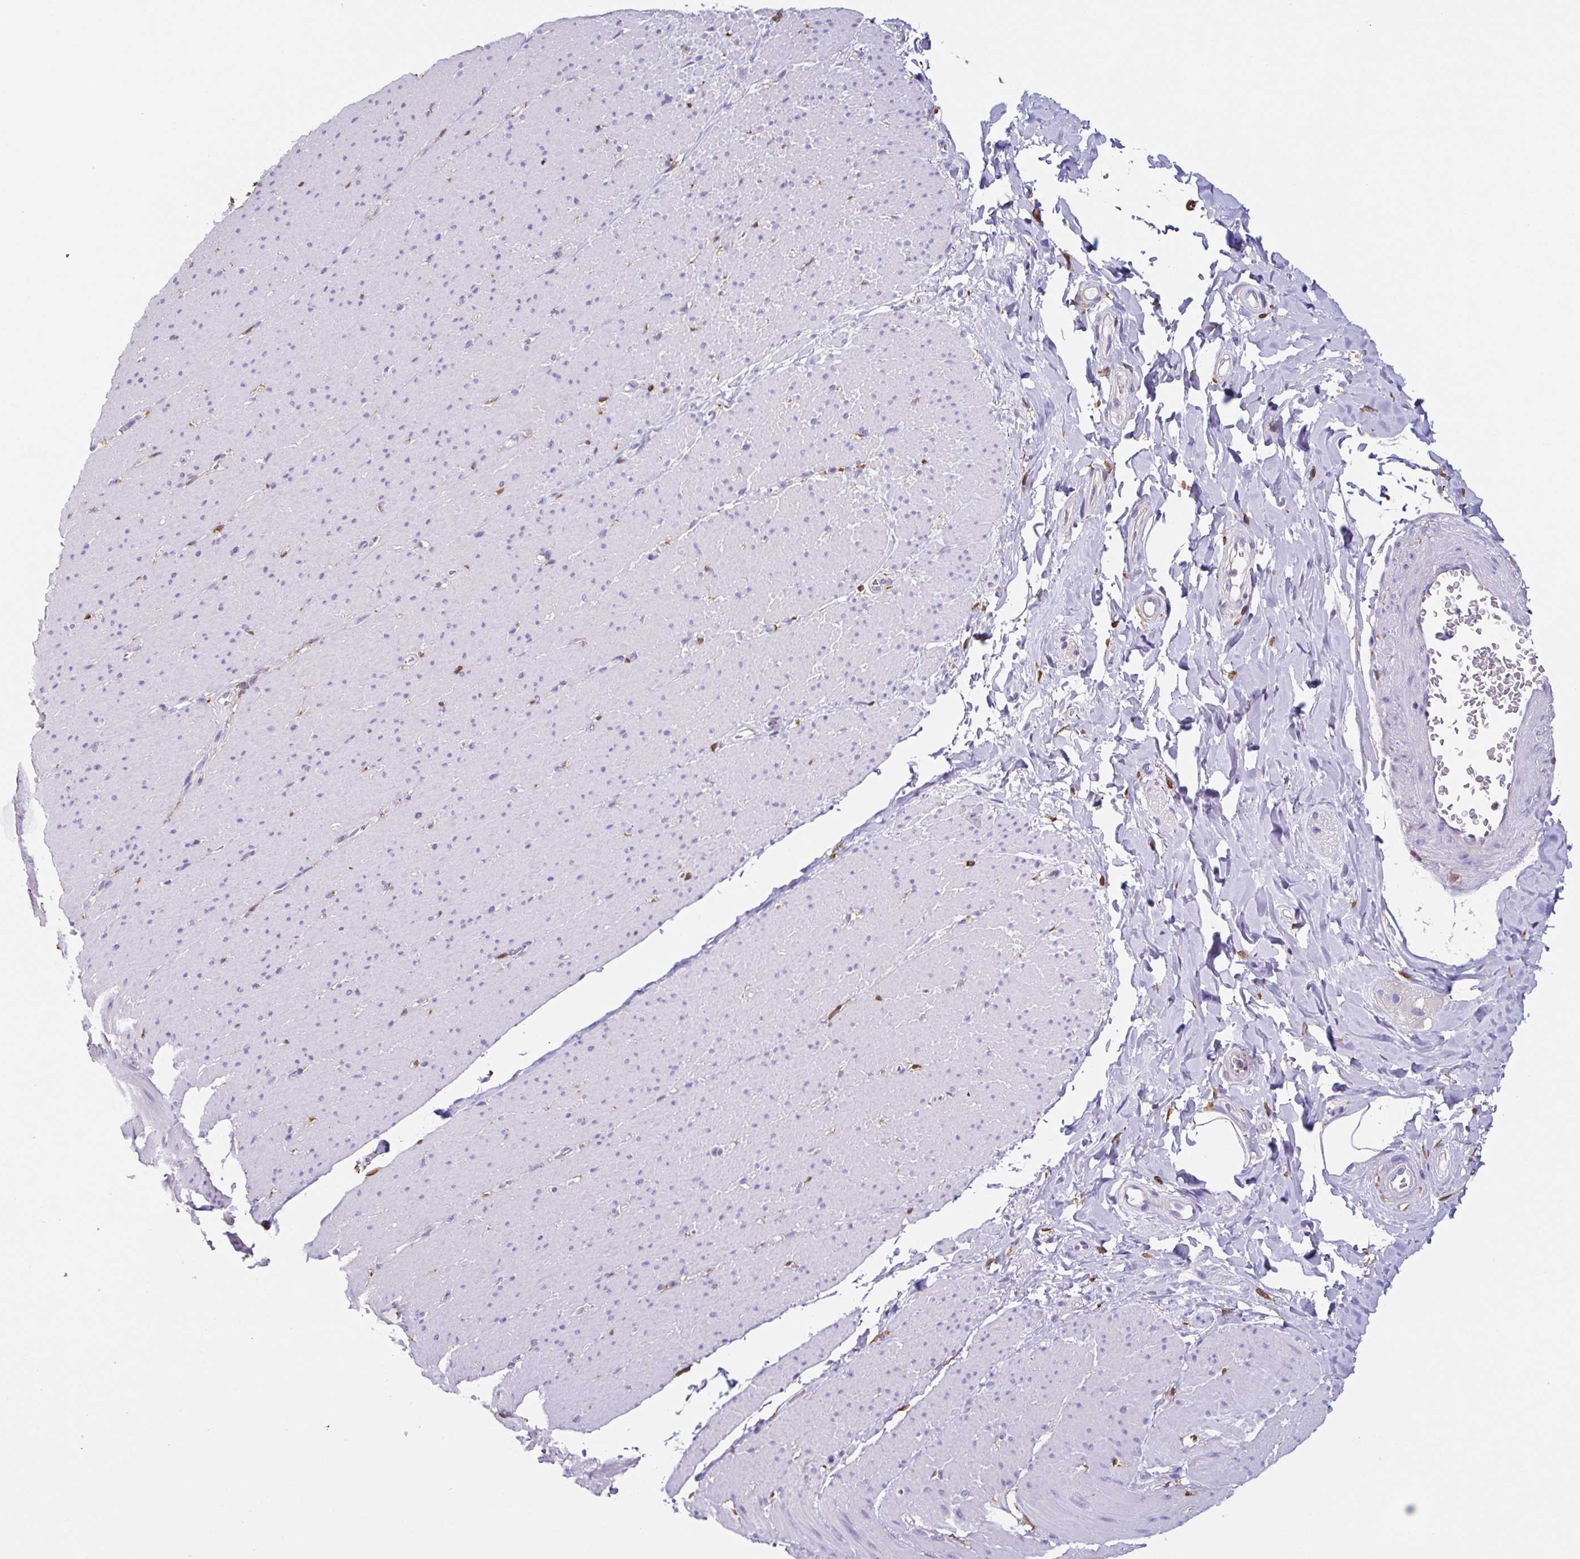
{"staining": {"intensity": "negative", "quantity": "none", "location": "none"}, "tissue": "smooth muscle", "cell_type": "Smooth muscle cells", "image_type": "normal", "snomed": [{"axis": "morphology", "description": "Normal tissue, NOS"}, {"axis": "topography", "description": "Smooth muscle"}, {"axis": "topography", "description": "Rectum"}], "caption": "Smooth muscle cells show no significant protein positivity in benign smooth muscle. The staining is performed using DAB brown chromogen with nuclei counter-stained in using hematoxylin.", "gene": "ANXA10", "patient": {"sex": "male", "age": 53}}